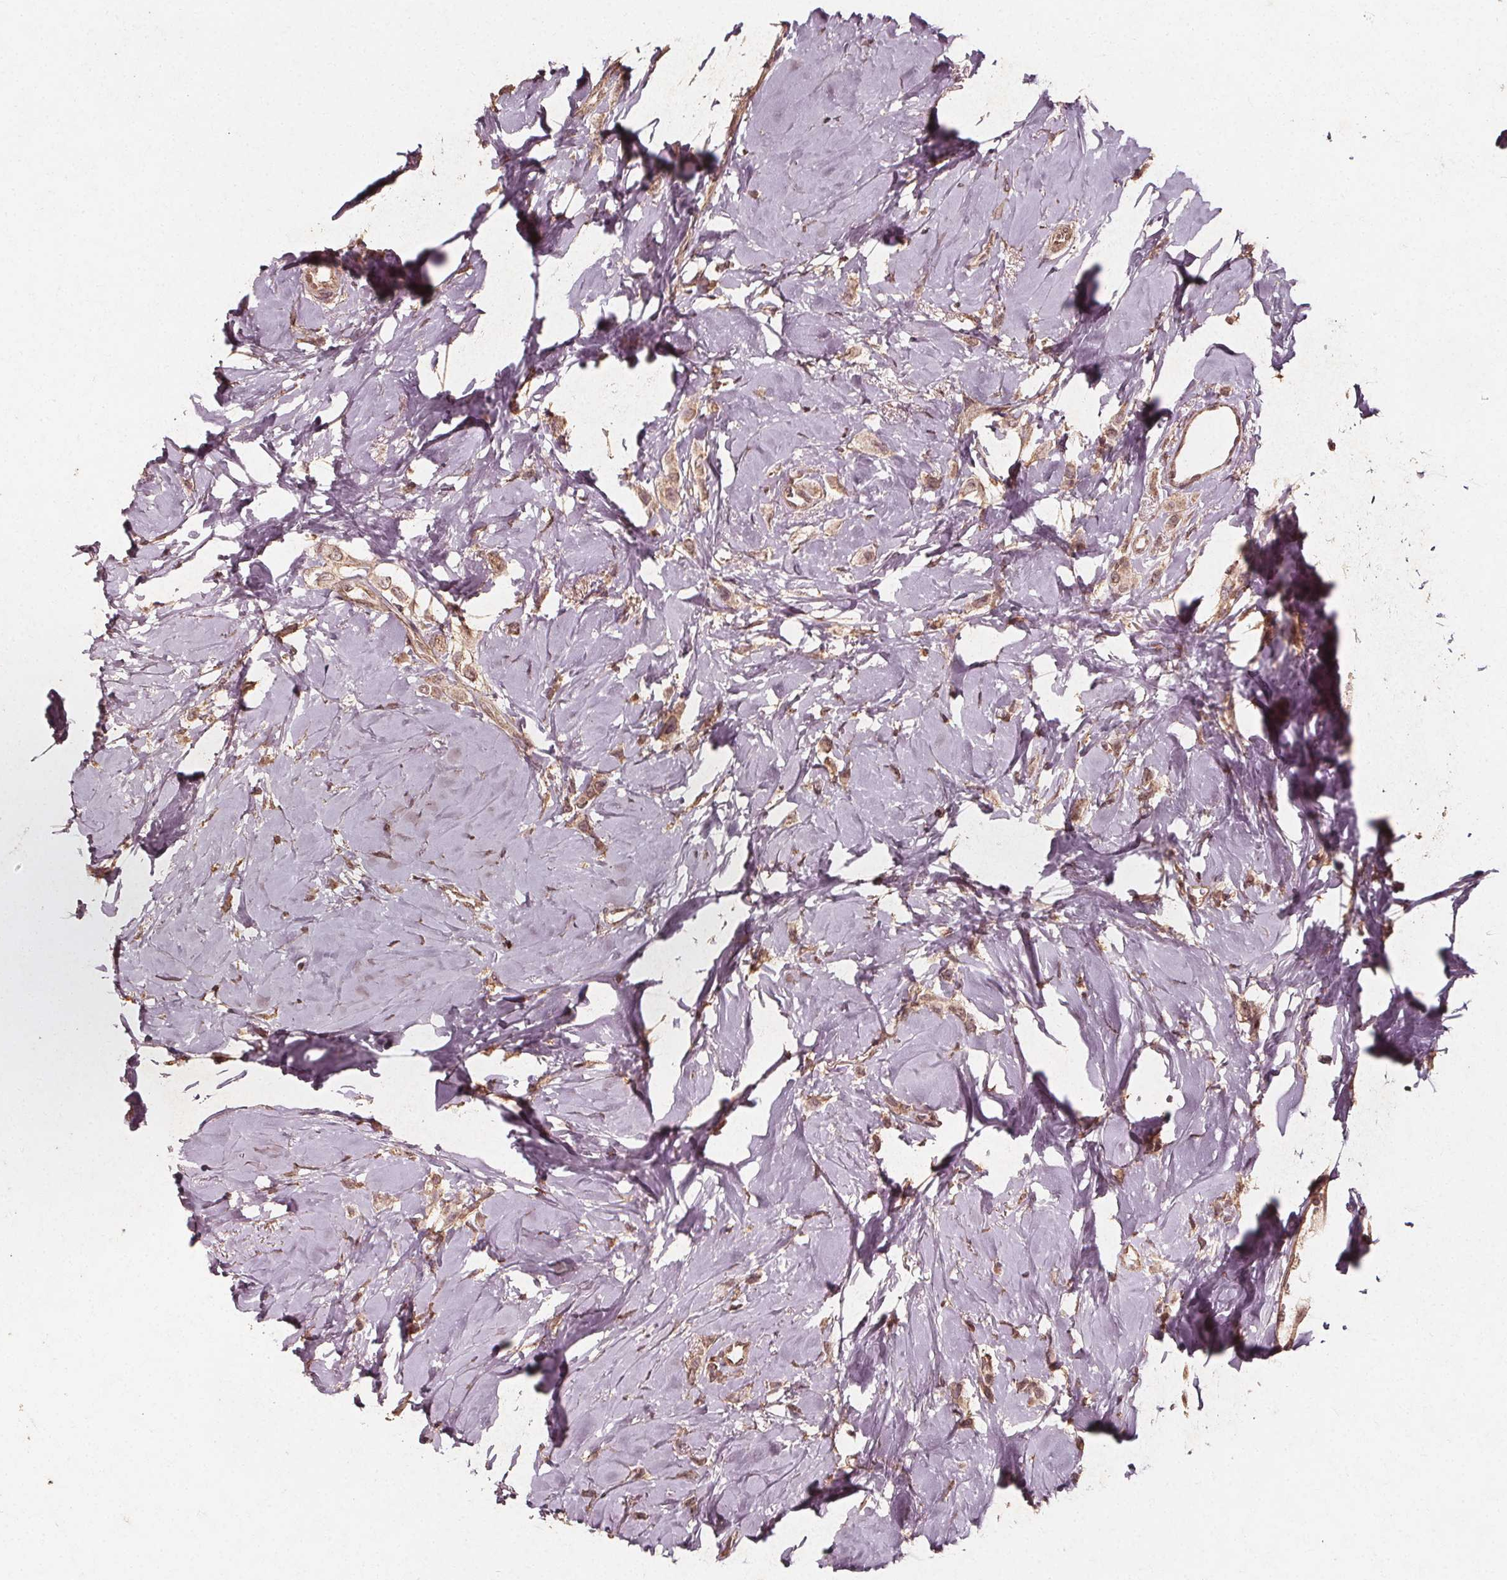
{"staining": {"intensity": "moderate", "quantity": ">75%", "location": "cytoplasmic/membranous,nuclear"}, "tissue": "breast cancer", "cell_type": "Tumor cells", "image_type": "cancer", "snomed": [{"axis": "morphology", "description": "Lobular carcinoma"}, {"axis": "topography", "description": "Breast"}], "caption": "IHC image of breast cancer (lobular carcinoma) stained for a protein (brown), which shows medium levels of moderate cytoplasmic/membranous and nuclear positivity in approximately >75% of tumor cells.", "gene": "ABCA1", "patient": {"sex": "female", "age": 66}}